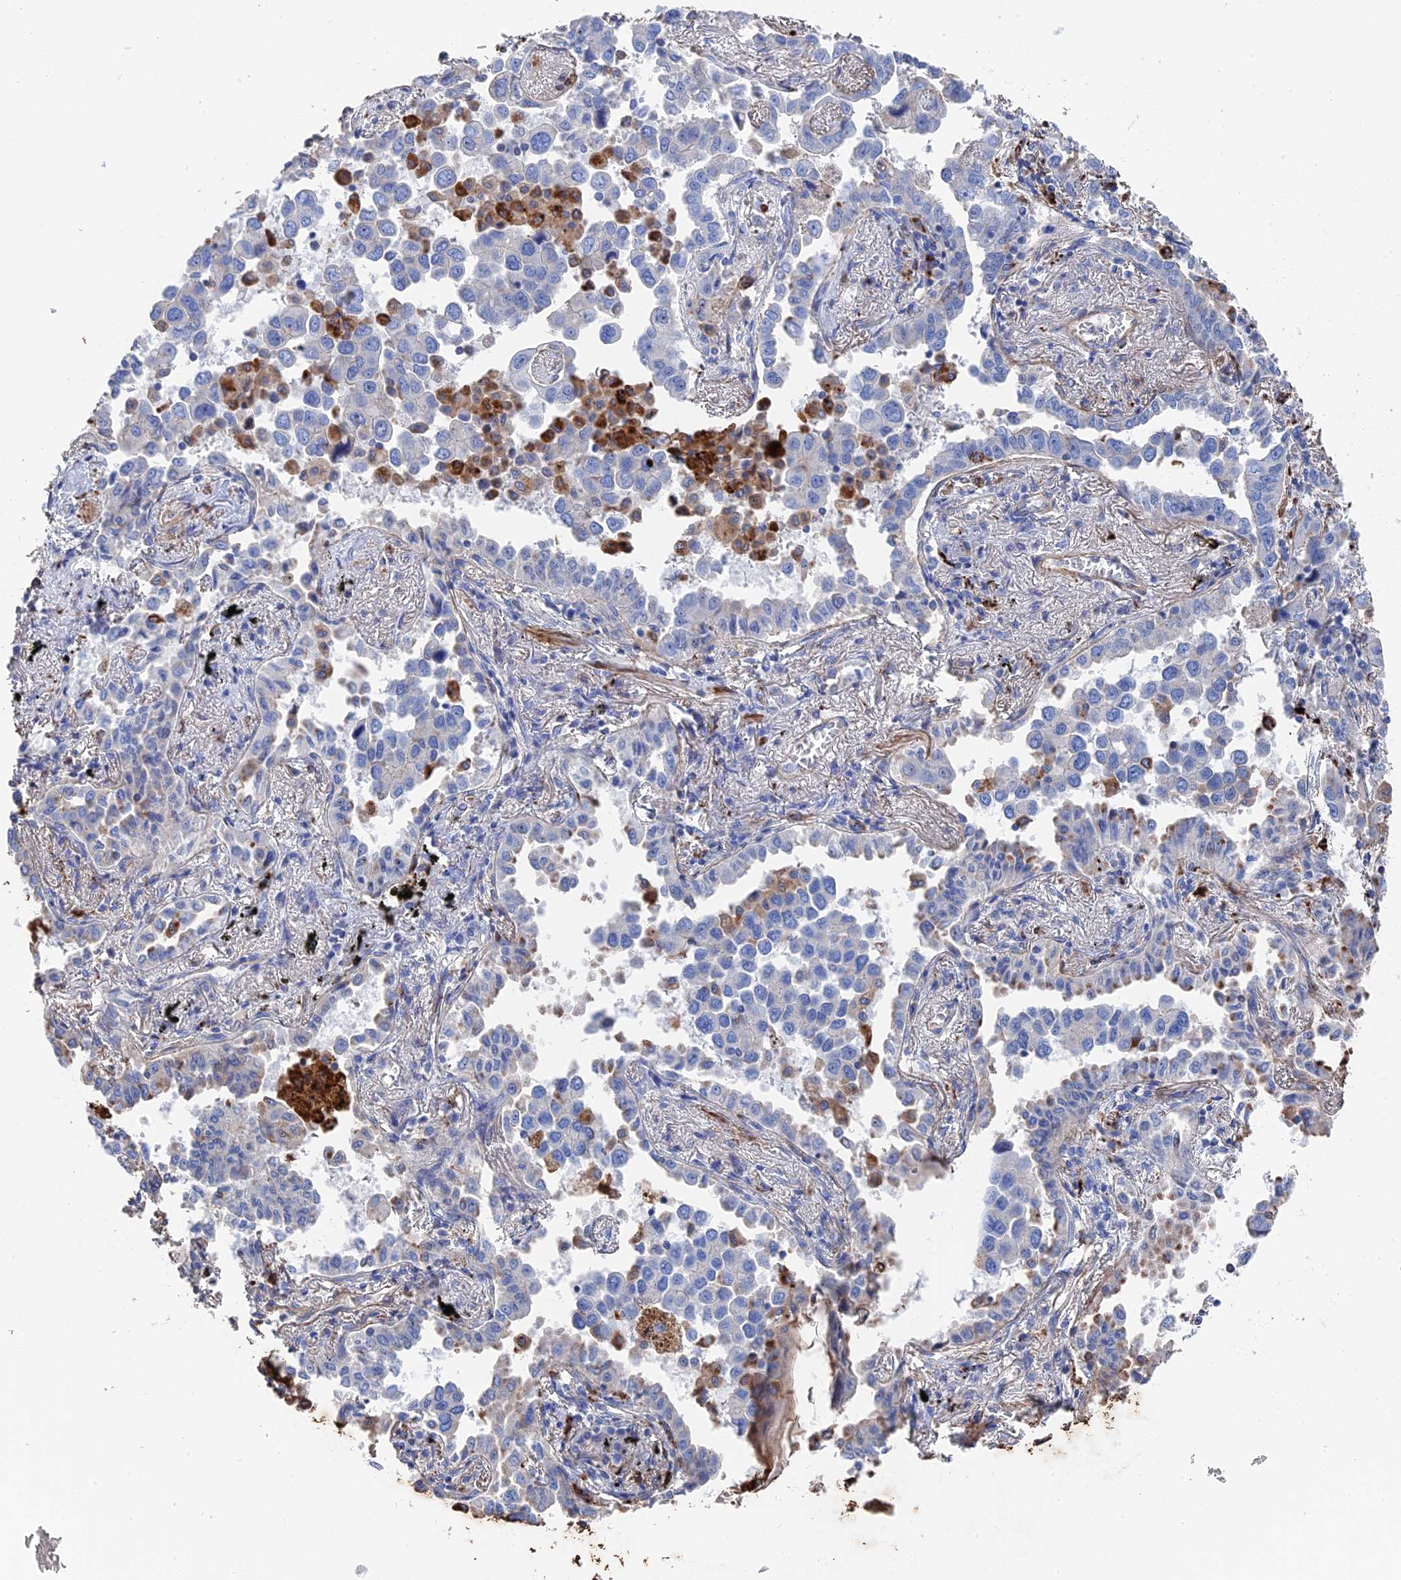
{"staining": {"intensity": "negative", "quantity": "none", "location": "none"}, "tissue": "lung cancer", "cell_type": "Tumor cells", "image_type": "cancer", "snomed": [{"axis": "morphology", "description": "Adenocarcinoma, NOS"}, {"axis": "topography", "description": "Lung"}], "caption": "An image of human lung adenocarcinoma is negative for staining in tumor cells. (DAB (3,3'-diaminobenzidine) immunohistochemistry (IHC) with hematoxylin counter stain).", "gene": "STRA6", "patient": {"sex": "male", "age": 67}}